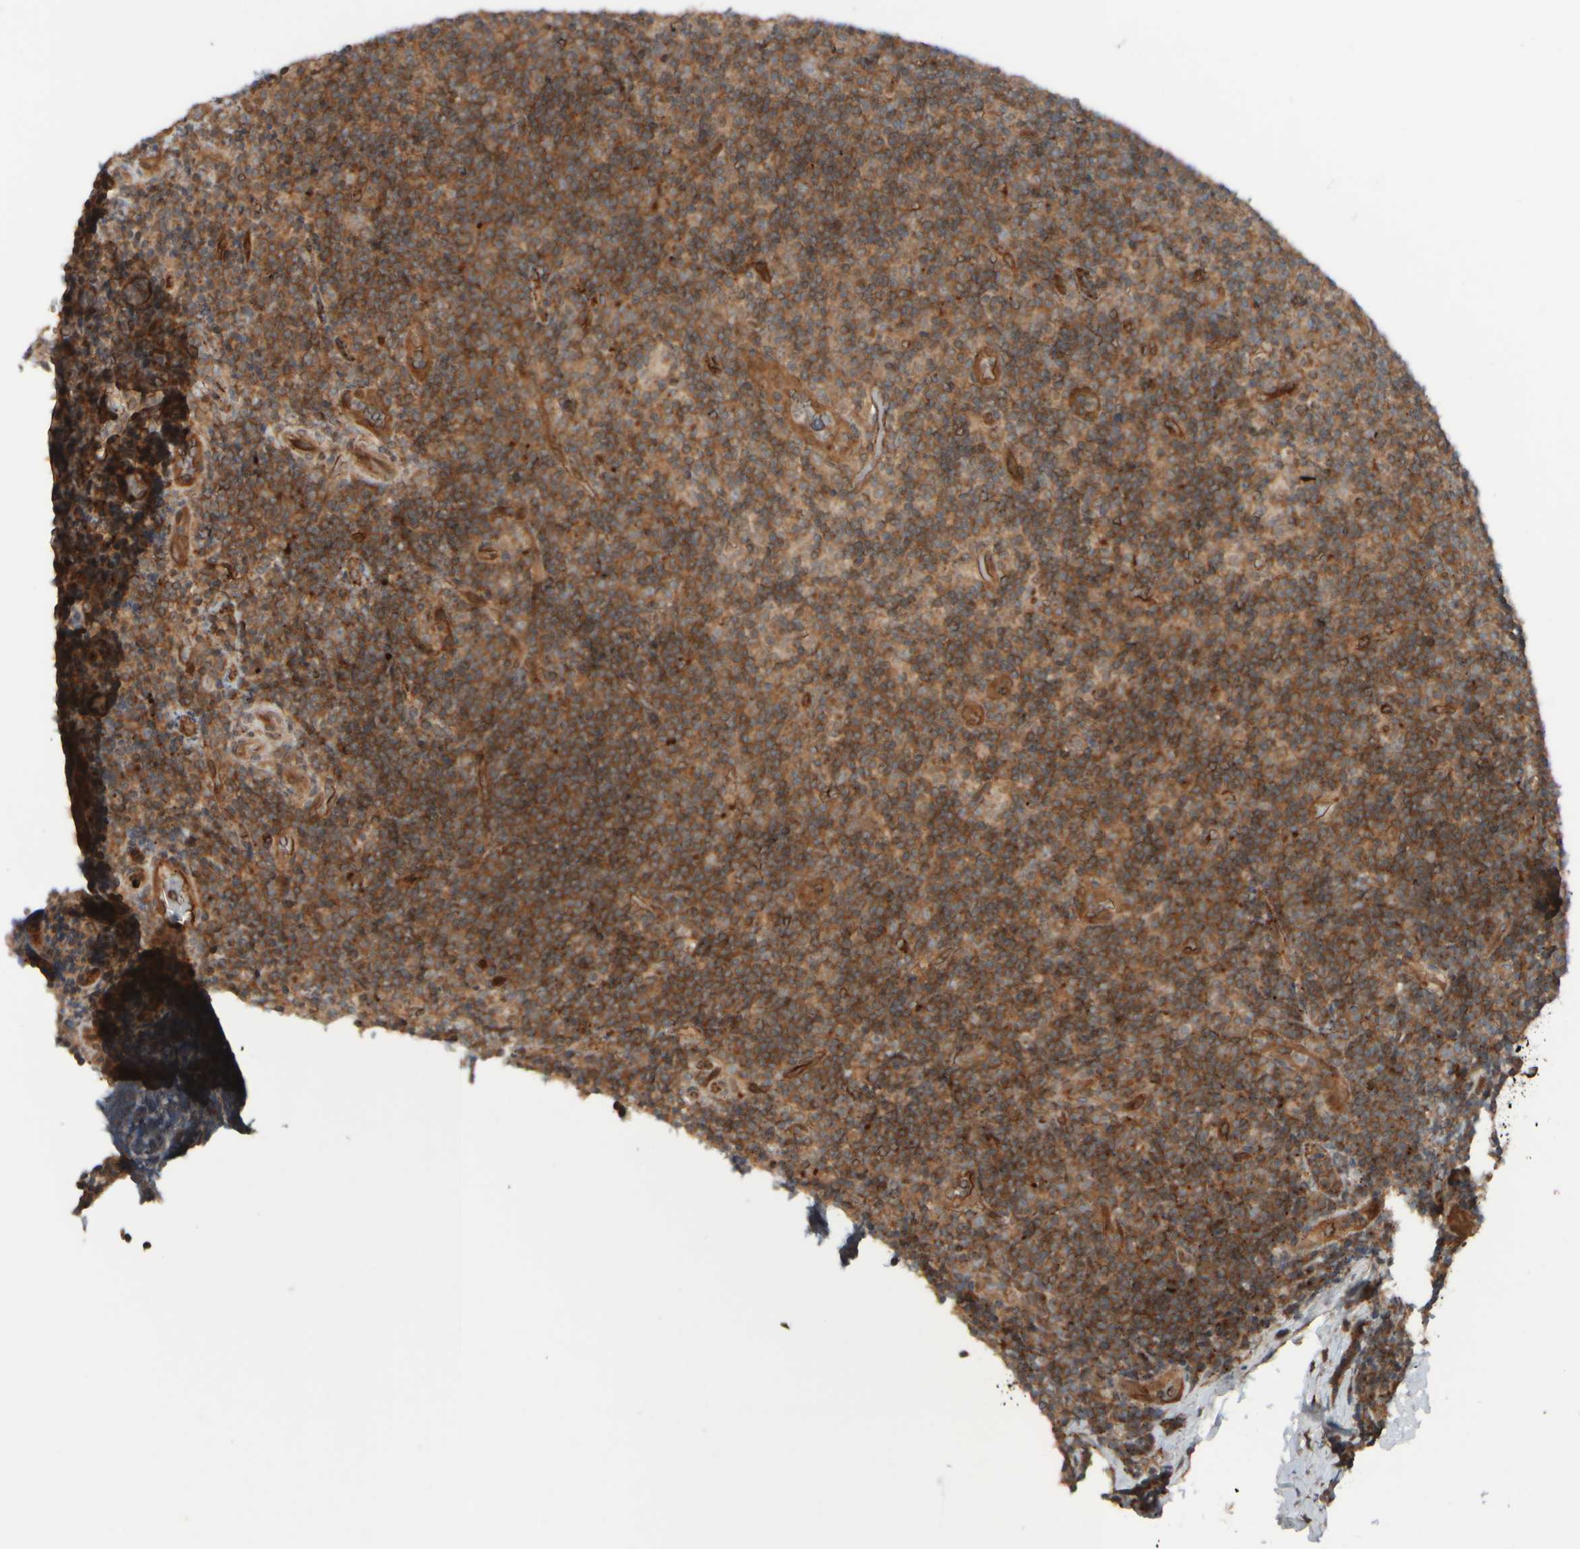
{"staining": {"intensity": "moderate", "quantity": ">75%", "location": "cytoplasmic/membranous"}, "tissue": "lymphoma", "cell_type": "Tumor cells", "image_type": "cancer", "snomed": [{"axis": "morphology", "description": "Malignant lymphoma, non-Hodgkin's type, High grade"}, {"axis": "topography", "description": "Tonsil"}], "caption": "Immunohistochemical staining of human lymphoma exhibits medium levels of moderate cytoplasmic/membranous protein expression in approximately >75% of tumor cells. (brown staining indicates protein expression, while blue staining denotes nuclei).", "gene": "GIGYF1", "patient": {"sex": "female", "age": 36}}